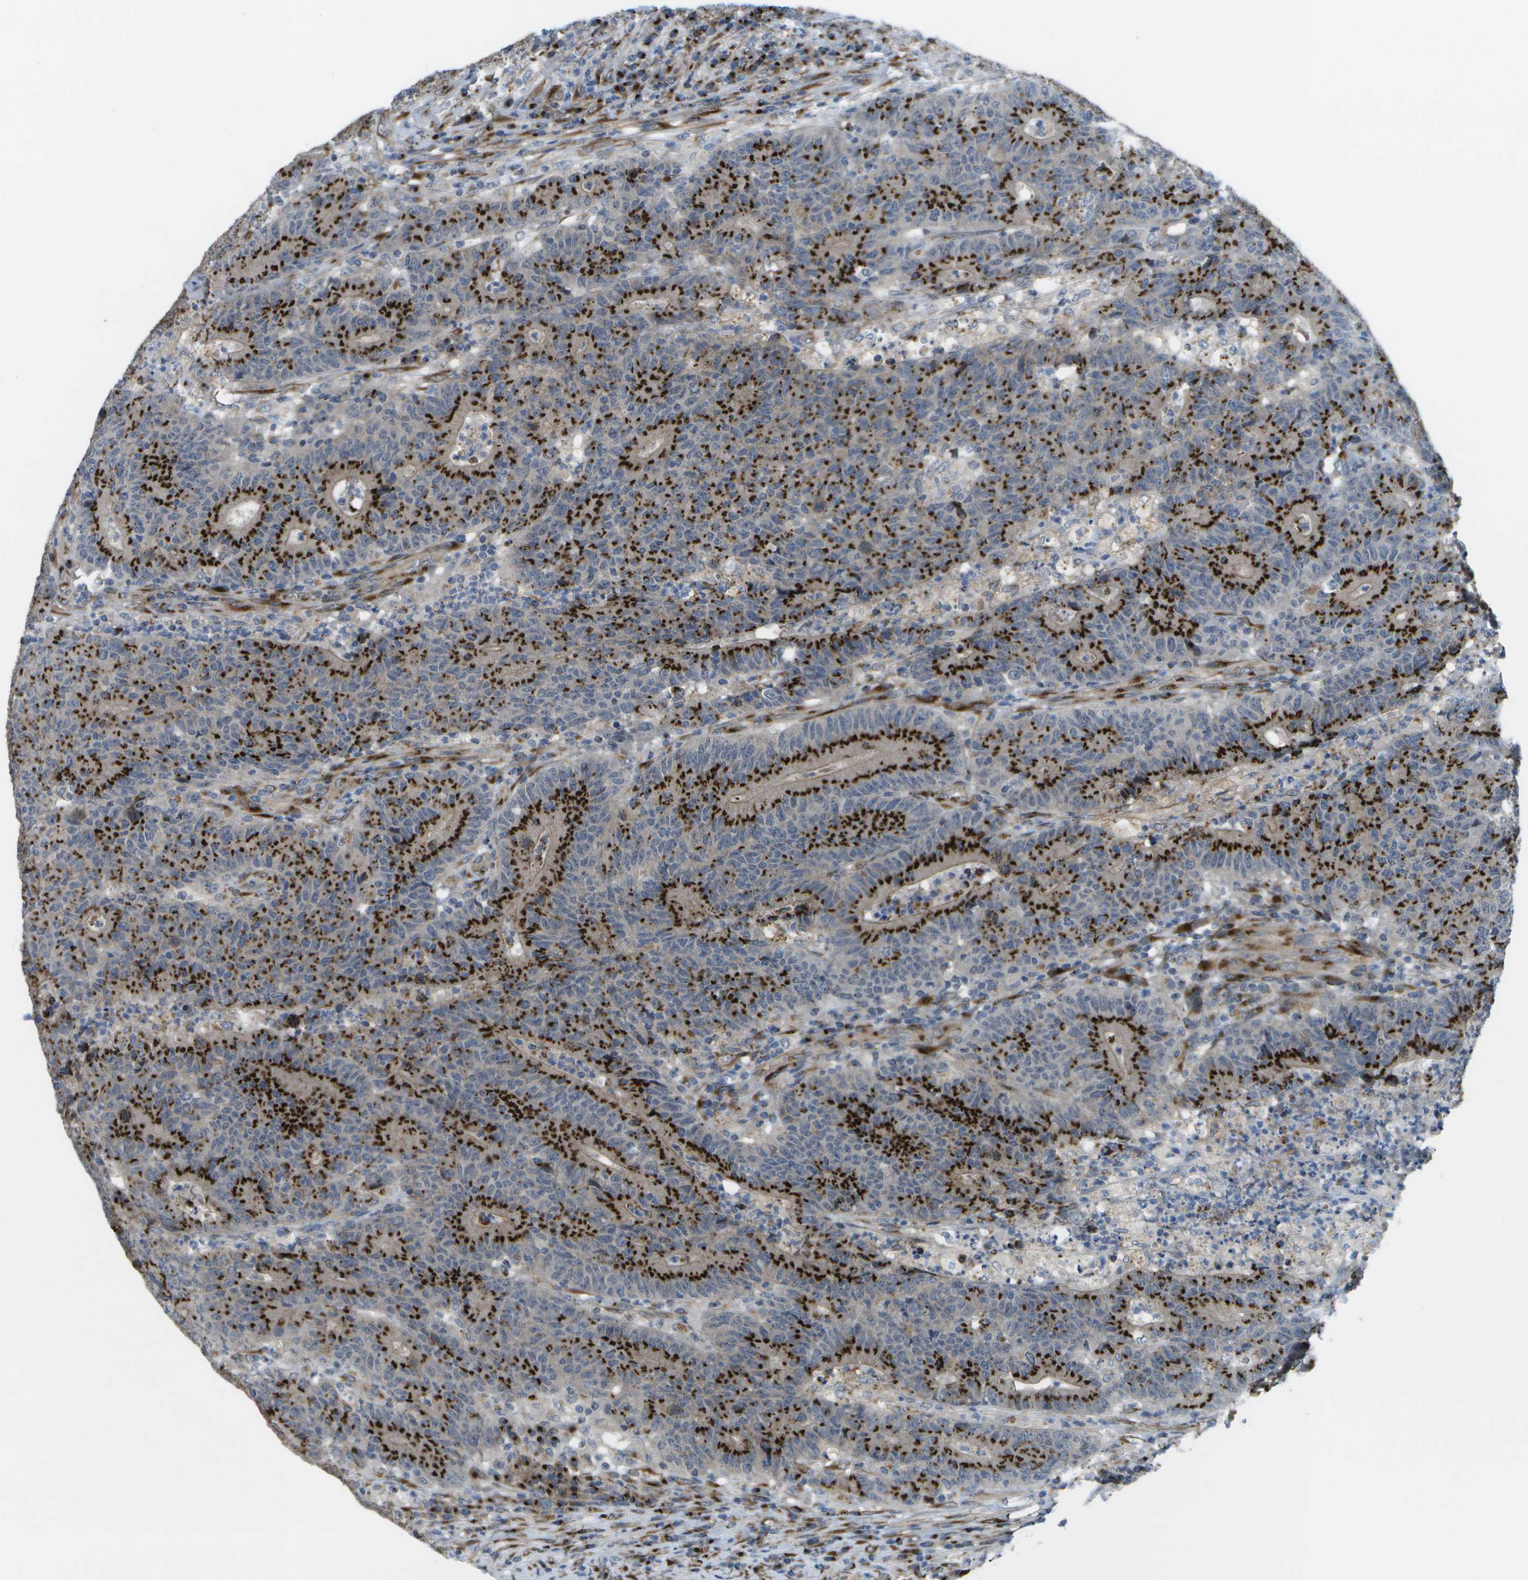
{"staining": {"intensity": "strong", "quantity": ">75%", "location": "cytoplasmic/membranous"}, "tissue": "colorectal cancer", "cell_type": "Tumor cells", "image_type": "cancer", "snomed": [{"axis": "morphology", "description": "Normal tissue, NOS"}, {"axis": "morphology", "description": "Adenocarcinoma, NOS"}, {"axis": "topography", "description": "Colon"}], "caption": "Adenocarcinoma (colorectal) stained with immunohistochemistry (IHC) reveals strong cytoplasmic/membranous positivity in approximately >75% of tumor cells. Using DAB (brown) and hematoxylin (blue) stains, captured at high magnification using brightfield microscopy.", "gene": "QSOX2", "patient": {"sex": "female", "age": 75}}